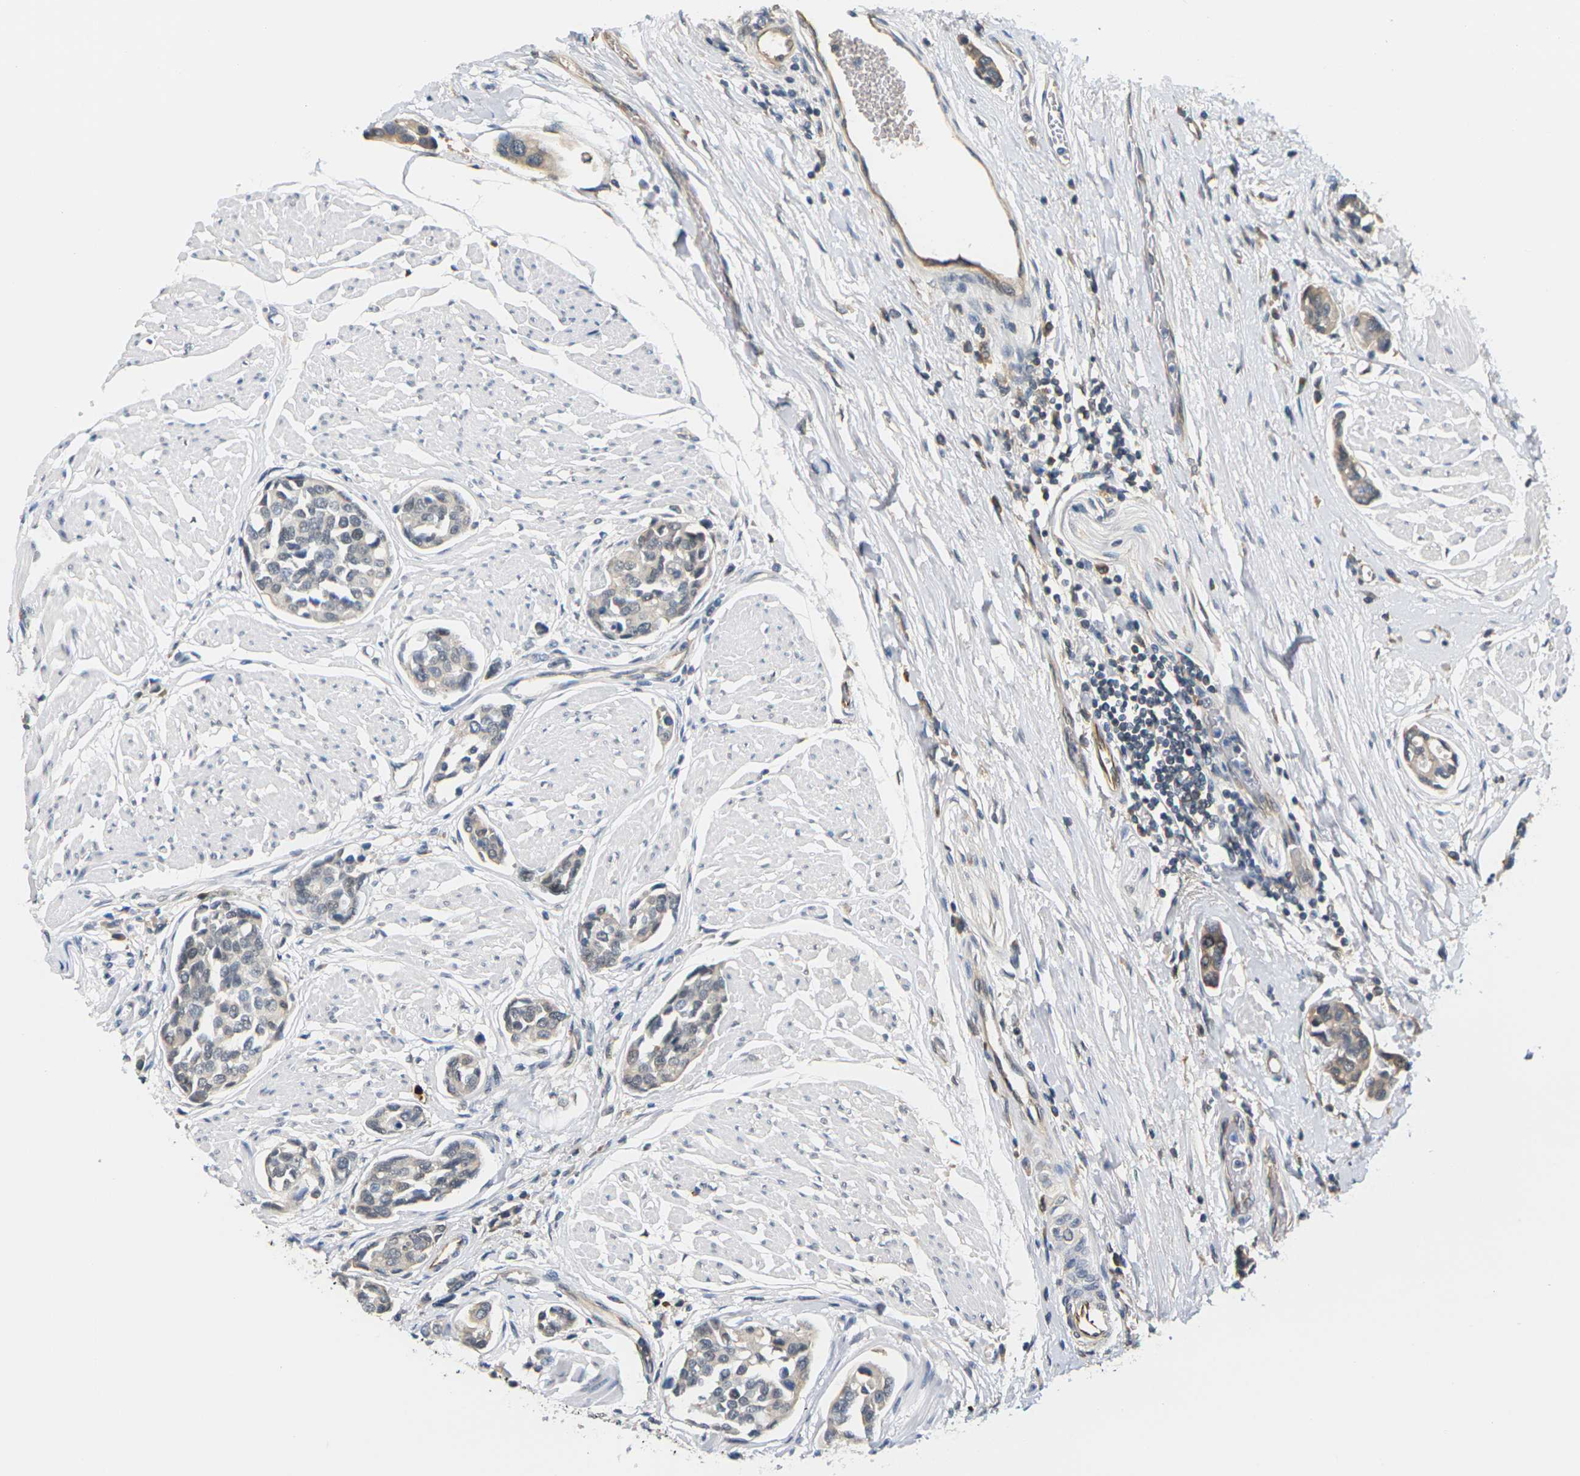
{"staining": {"intensity": "weak", "quantity": "25%-75%", "location": "cytoplasmic/membranous"}, "tissue": "urothelial cancer", "cell_type": "Tumor cells", "image_type": "cancer", "snomed": [{"axis": "morphology", "description": "Urothelial carcinoma, High grade"}, {"axis": "topography", "description": "Urinary bladder"}], "caption": "Urothelial carcinoma (high-grade) stained with a brown dye demonstrates weak cytoplasmic/membranous positive expression in about 25%-75% of tumor cells.", "gene": "PKP2", "patient": {"sex": "male", "age": 78}}